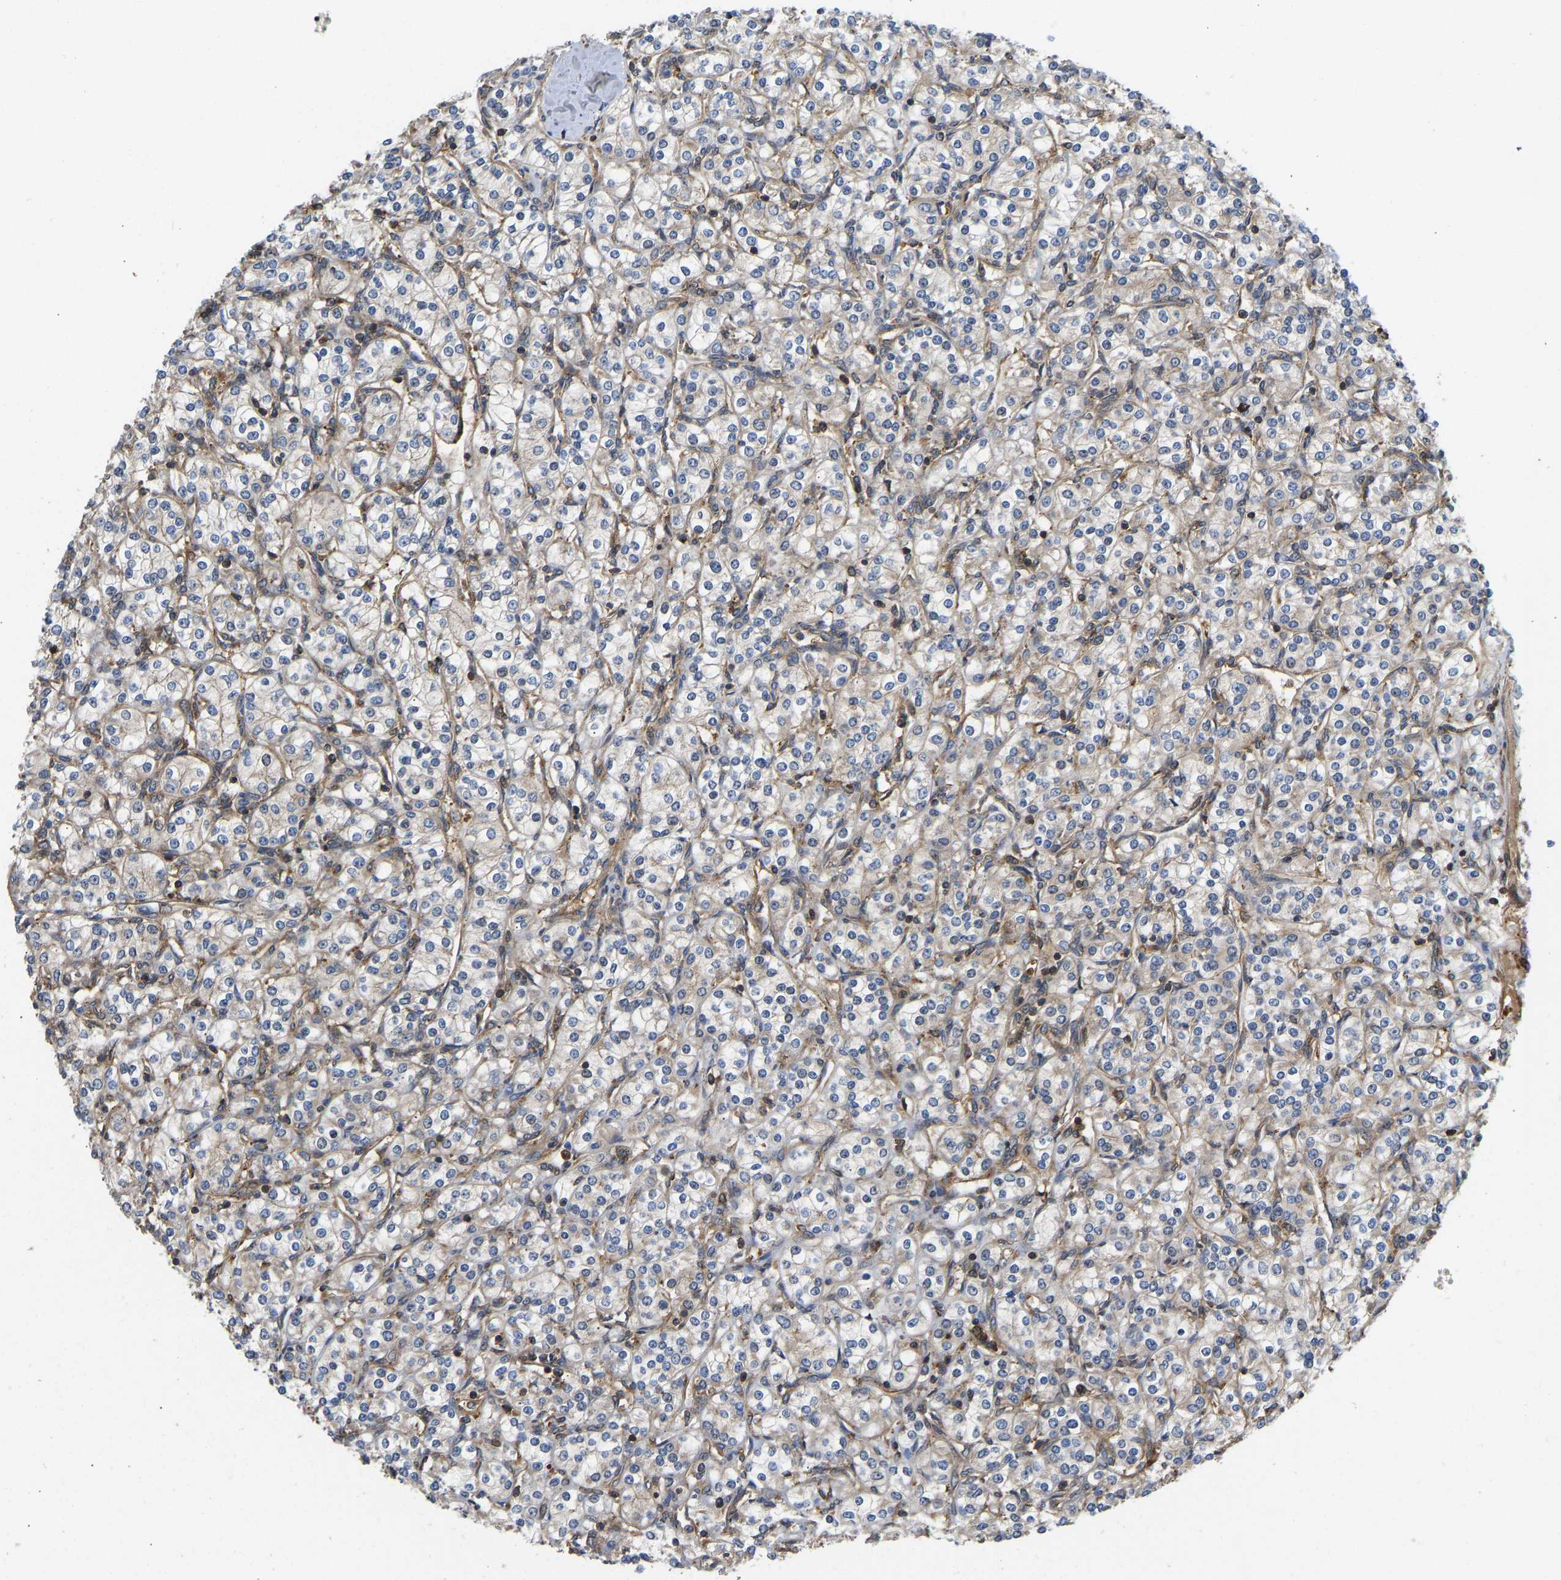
{"staining": {"intensity": "negative", "quantity": "none", "location": "none"}, "tissue": "renal cancer", "cell_type": "Tumor cells", "image_type": "cancer", "snomed": [{"axis": "morphology", "description": "Adenocarcinoma, NOS"}, {"axis": "topography", "description": "Kidney"}], "caption": "An immunohistochemistry (IHC) photomicrograph of renal adenocarcinoma is shown. There is no staining in tumor cells of renal adenocarcinoma.", "gene": "RASGRF2", "patient": {"sex": "male", "age": 77}}